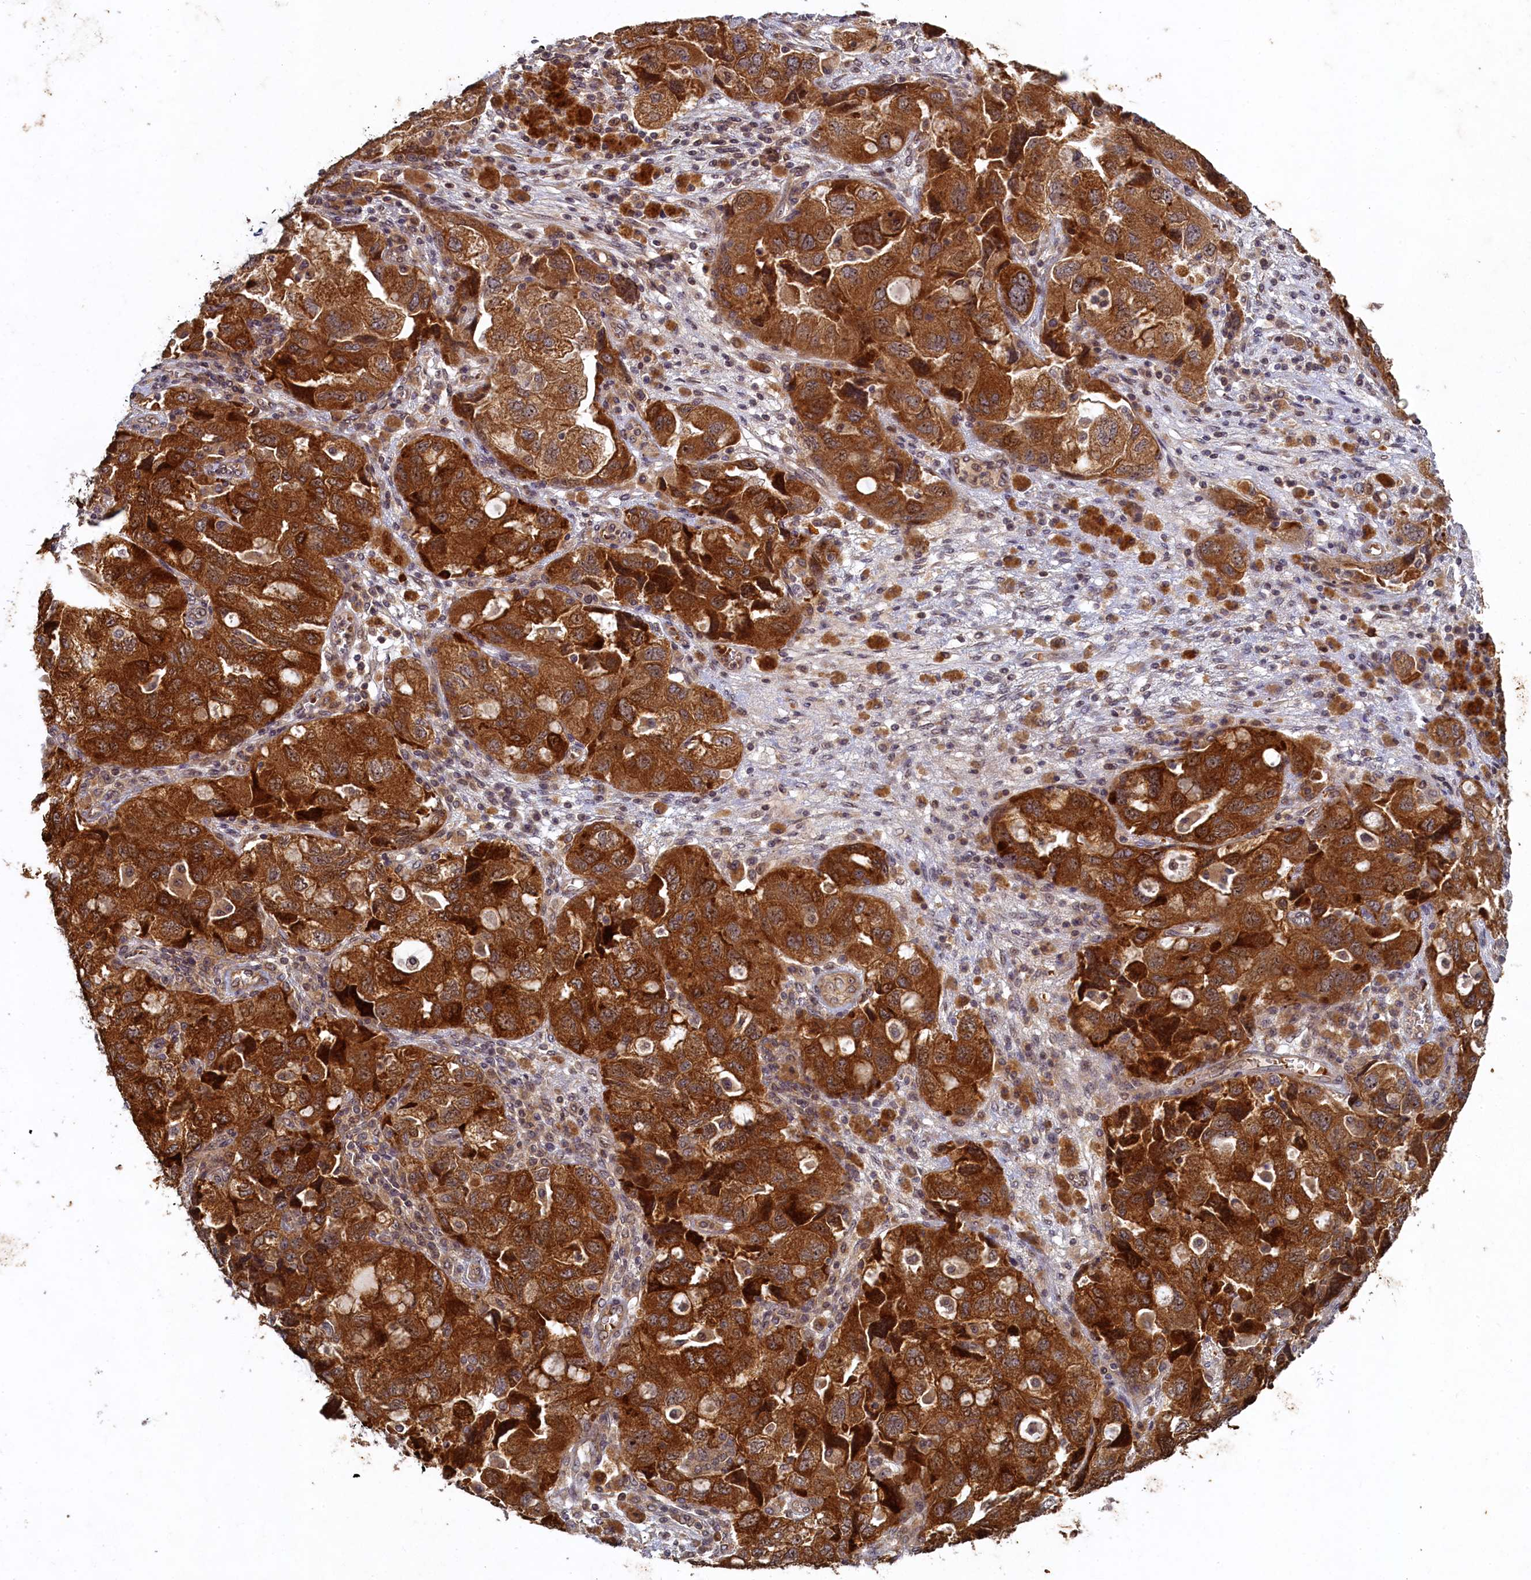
{"staining": {"intensity": "strong", "quantity": ">75%", "location": "cytoplasmic/membranous"}, "tissue": "ovarian cancer", "cell_type": "Tumor cells", "image_type": "cancer", "snomed": [{"axis": "morphology", "description": "Carcinoma, NOS"}, {"axis": "morphology", "description": "Cystadenocarcinoma, serous, NOS"}, {"axis": "topography", "description": "Ovary"}], "caption": "DAB (3,3'-diaminobenzidine) immunohistochemical staining of ovarian cancer (carcinoma) reveals strong cytoplasmic/membranous protein positivity in approximately >75% of tumor cells. The staining was performed using DAB (3,3'-diaminobenzidine) to visualize the protein expression in brown, while the nuclei were stained in blue with hematoxylin (Magnification: 20x).", "gene": "CEP20", "patient": {"sex": "female", "age": 69}}